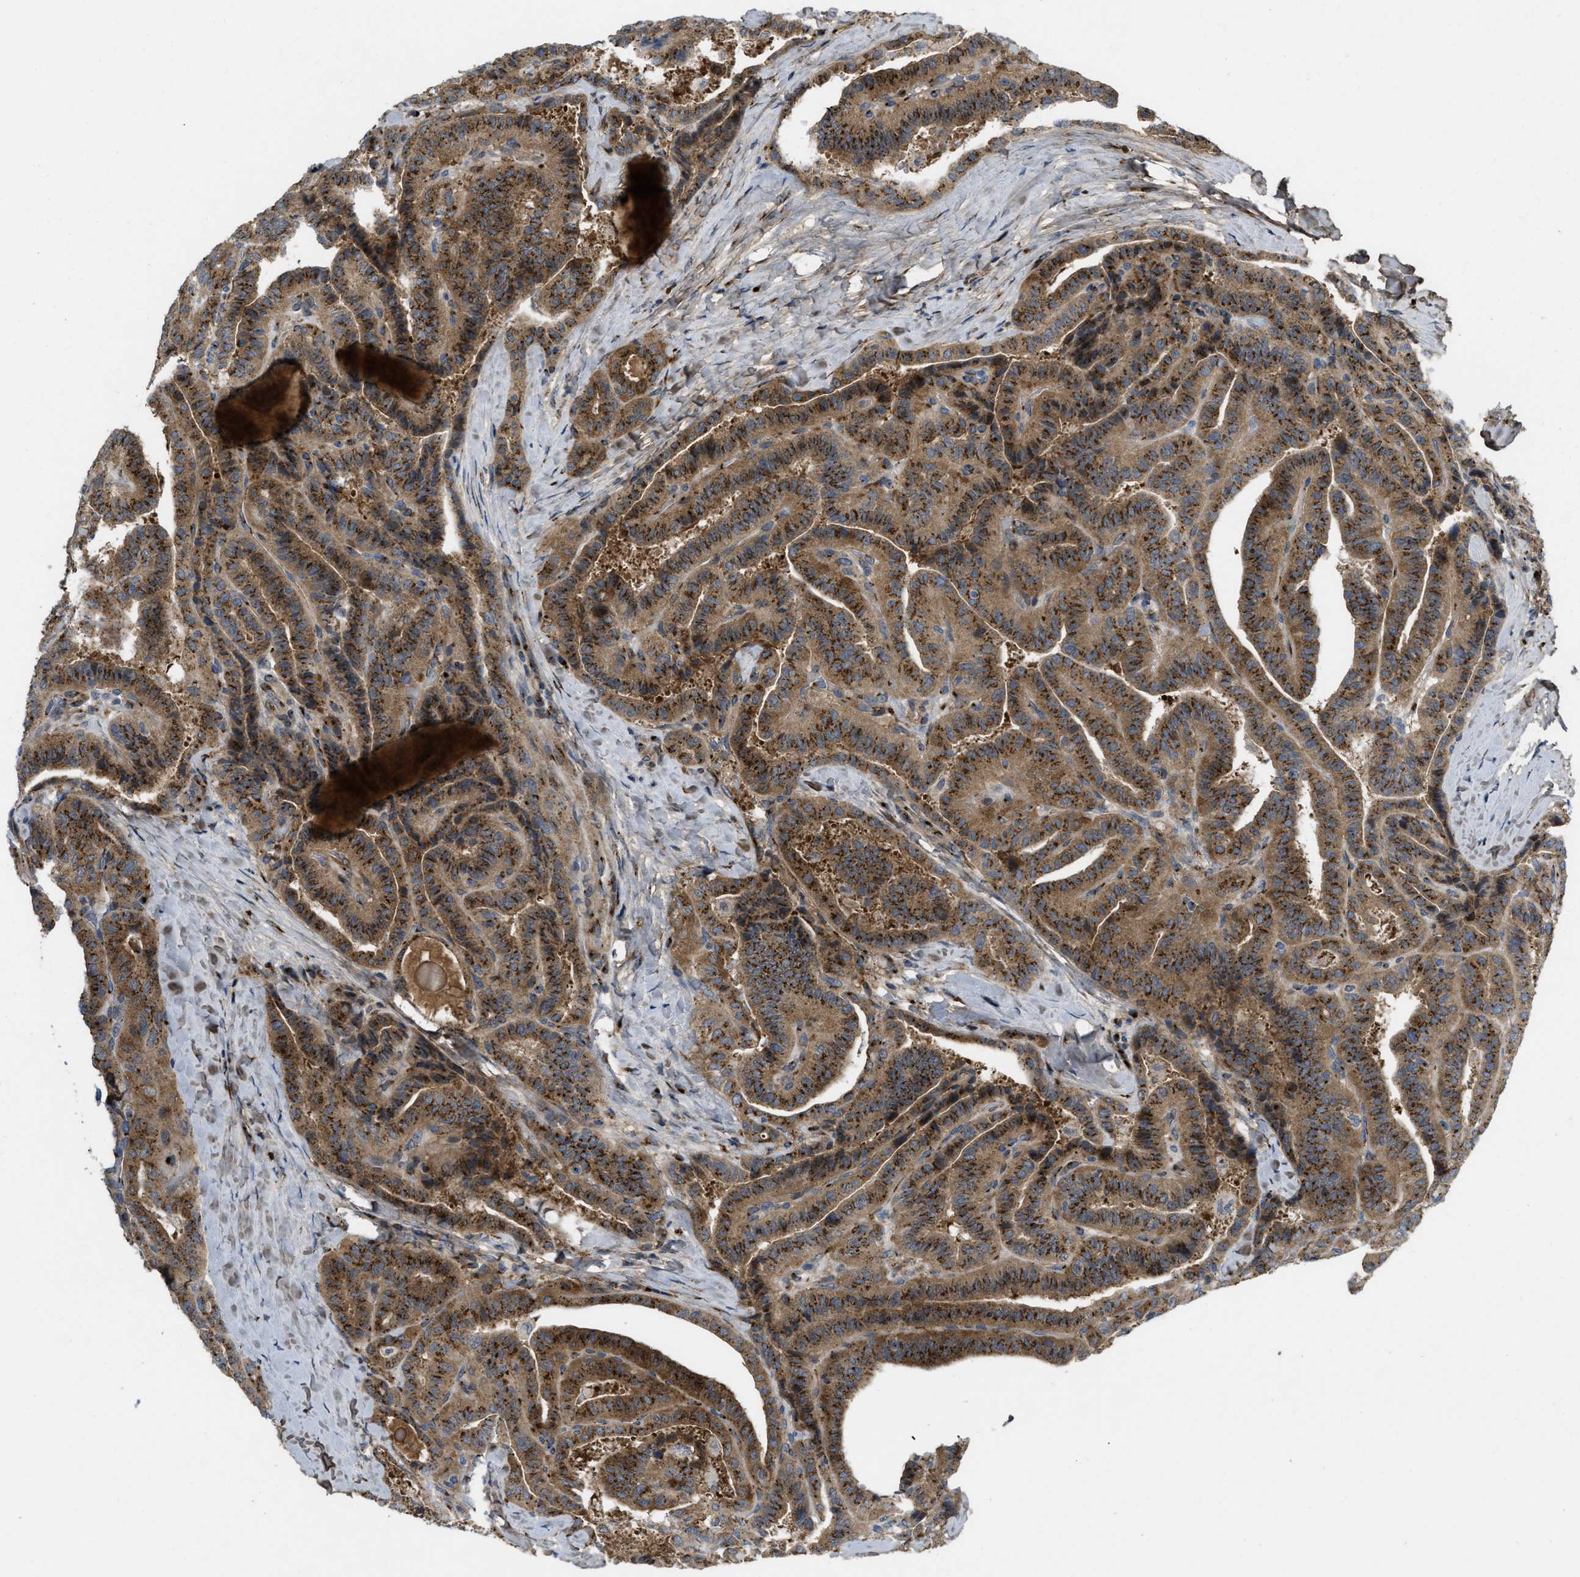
{"staining": {"intensity": "moderate", "quantity": ">75%", "location": "cytoplasmic/membranous"}, "tissue": "thyroid cancer", "cell_type": "Tumor cells", "image_type": "cancer", "snomed": [{"axis": "morphology", "description": "Papillary adenocarcinoma, NOS"}, {"axis": "topography", "description": "Thyroid gland"}], "caption": "Human thyroid papillary adenocarcinoma stained for a protein (brown) demonstrates moderate cytoplasmic/membranous positive expression in about >75% of tumor cells.", "gene": "ZNF70", "patient": {"sex": "male", "age": 77}}